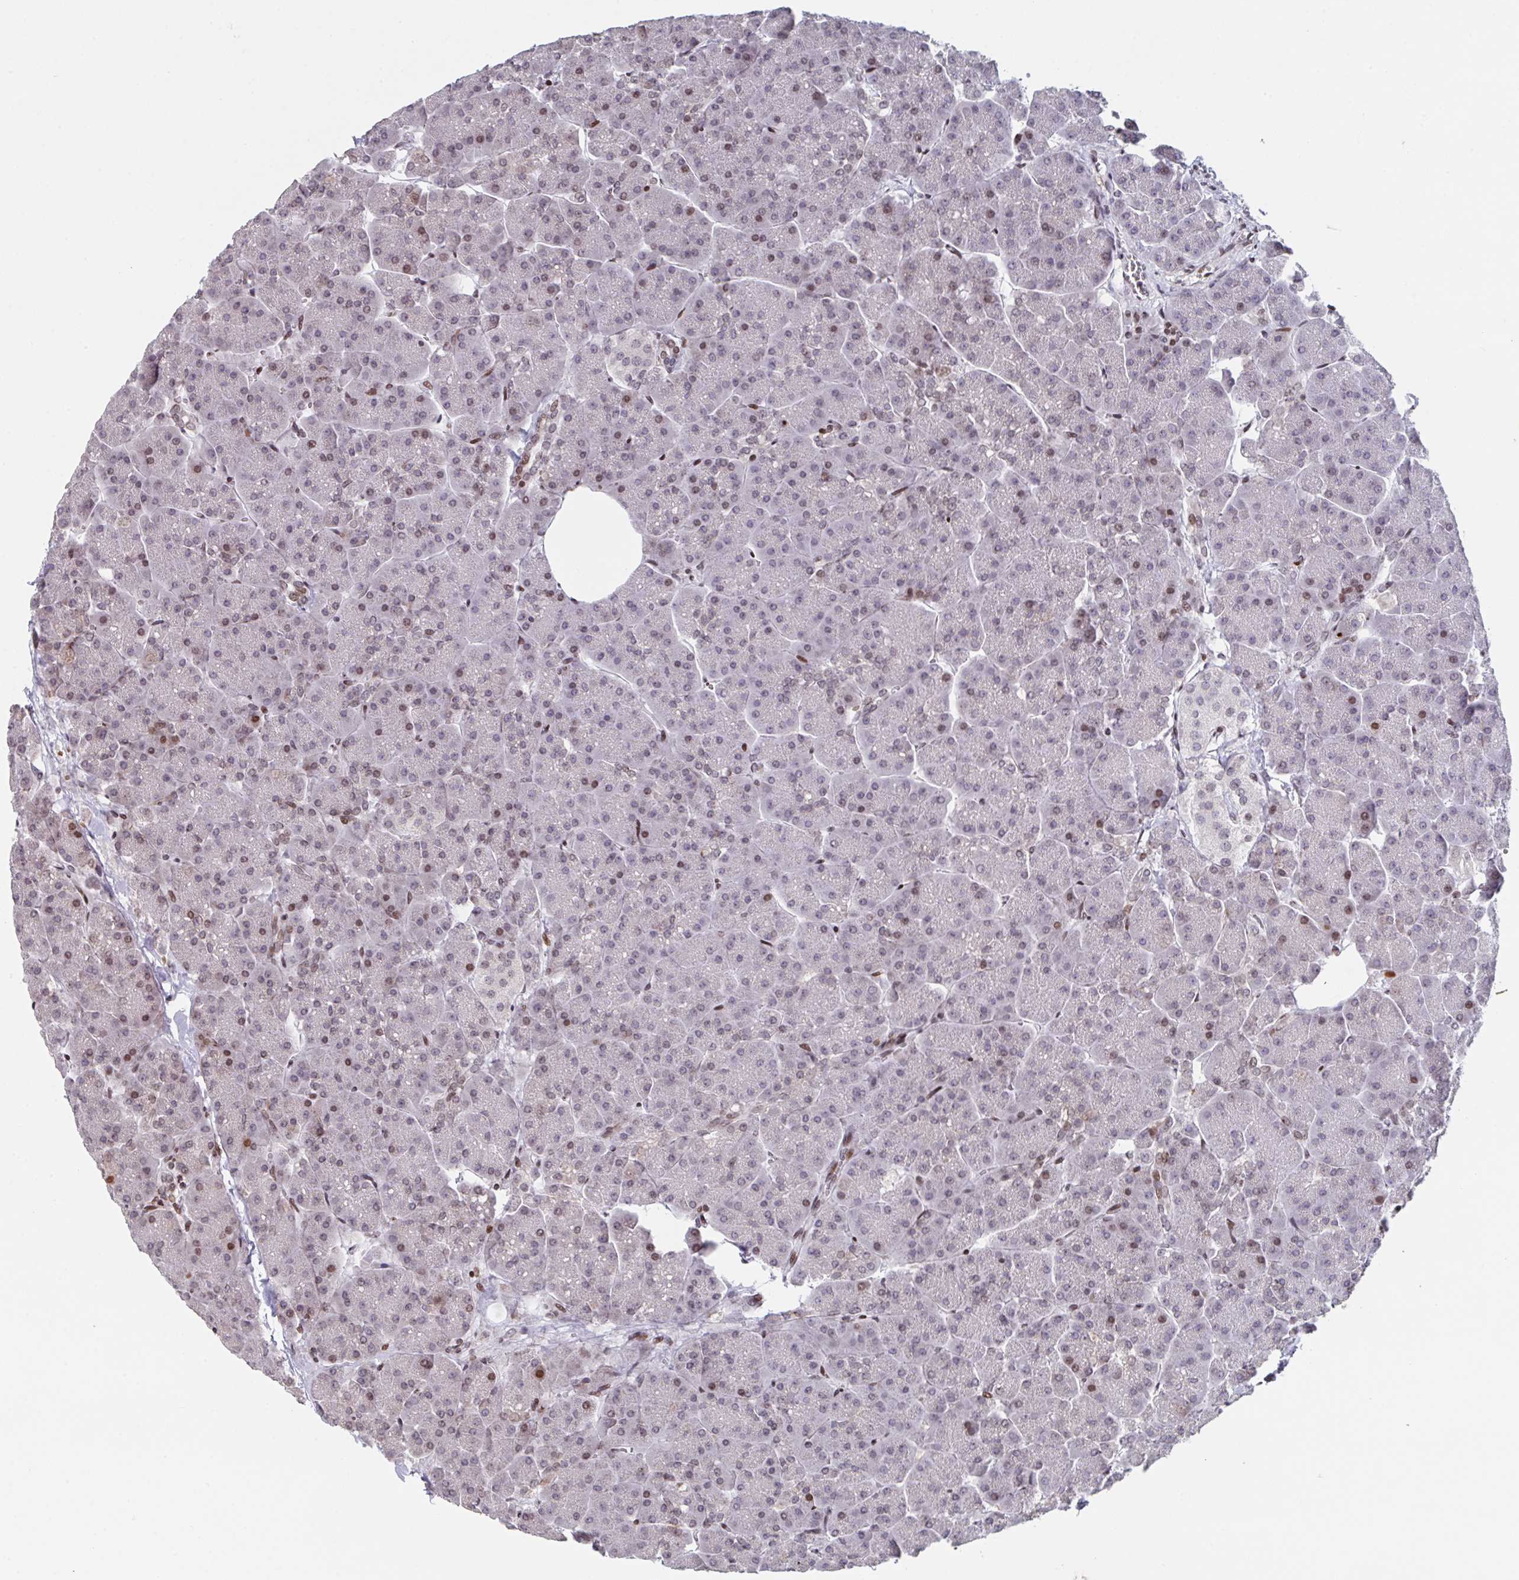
{"staining": {"intensity": "moderate", "quantity": "<25%", "location": "nuclear"}, "tissue": "pancreas", "cell_type": "Exocrine glandular cells", "image_type": "normal", "snomed": [{"axis": "morphology", "description": "Normal tissue, NOS"}, {"axis": "topography", "description": "Pancreas"}, {"axis": "topography", "description": "Peripheral nerve tissue"}], "caption": "High-magnification brightfield microscopy of benign pancreas stained with DAB (3,3'-diaminobenzidine) (brown) and counterstained with hematoxylin (blue). exocrine glandular cells exhibit moderate nuclear staining is seen in approximately<25% of cells.", "gene": "PCDHB8", "patient": {"sex": "male", "age": 54}}